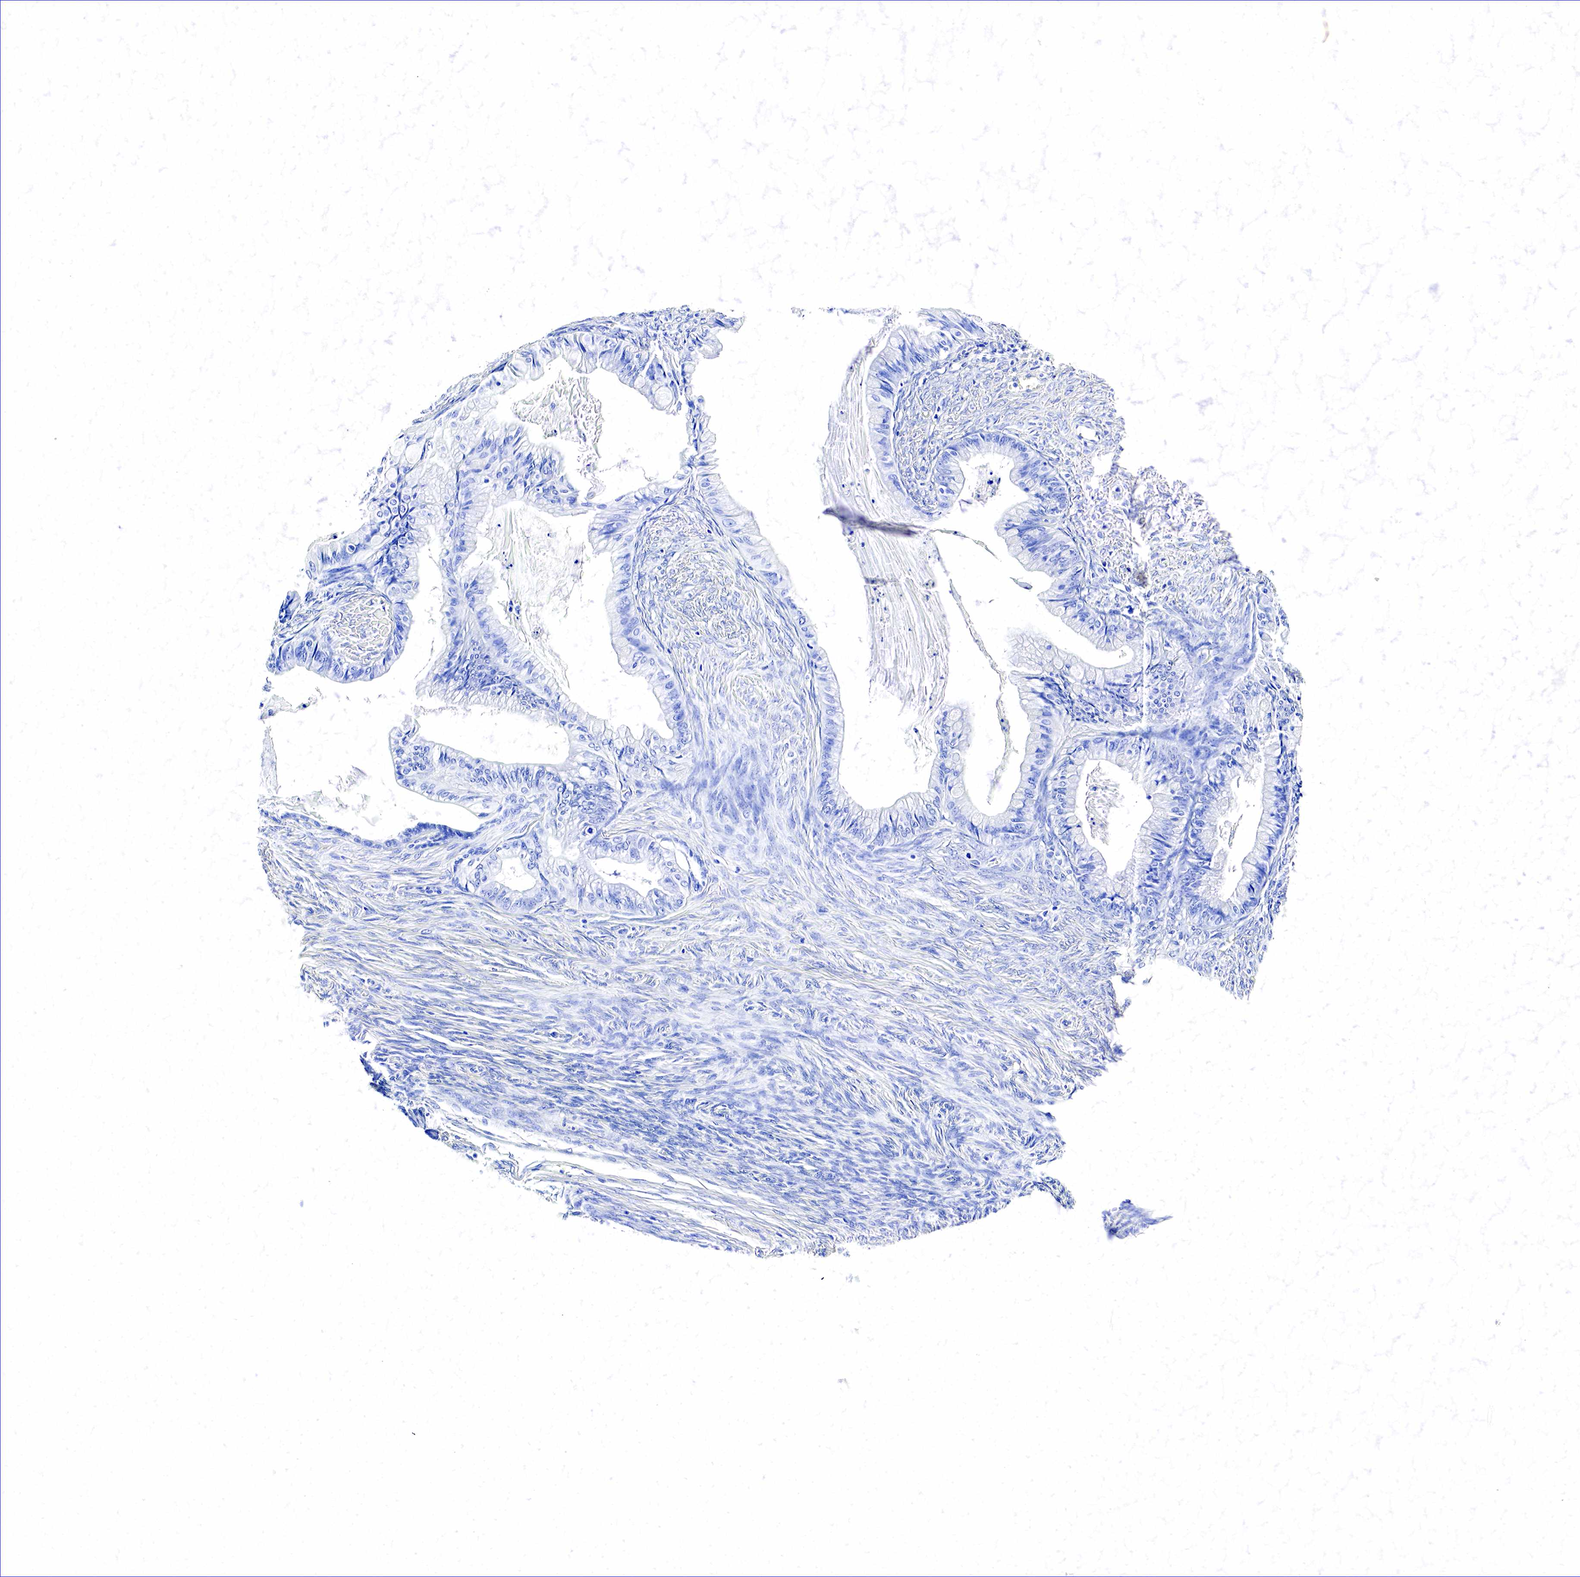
{"staining": {"intensity": "negative", "quantity": "none", "location": "none"}, "tissue": "ovarian cancer", "cell_type": "Tumor cells", "image_type": "cancer", "snomed": [{"axis": "morphology", "description": "Cystadenocarcinoma, mucinous, NOS"}, {"axis": "topography", "description": "Ovary"}], "caption": "Immunohistochemistry of ovarian mucinous cystadenocarcinoma displays no expression in tumor cells.", "gene": "GAST", "patient": {"sex": "female", "age": 57}}